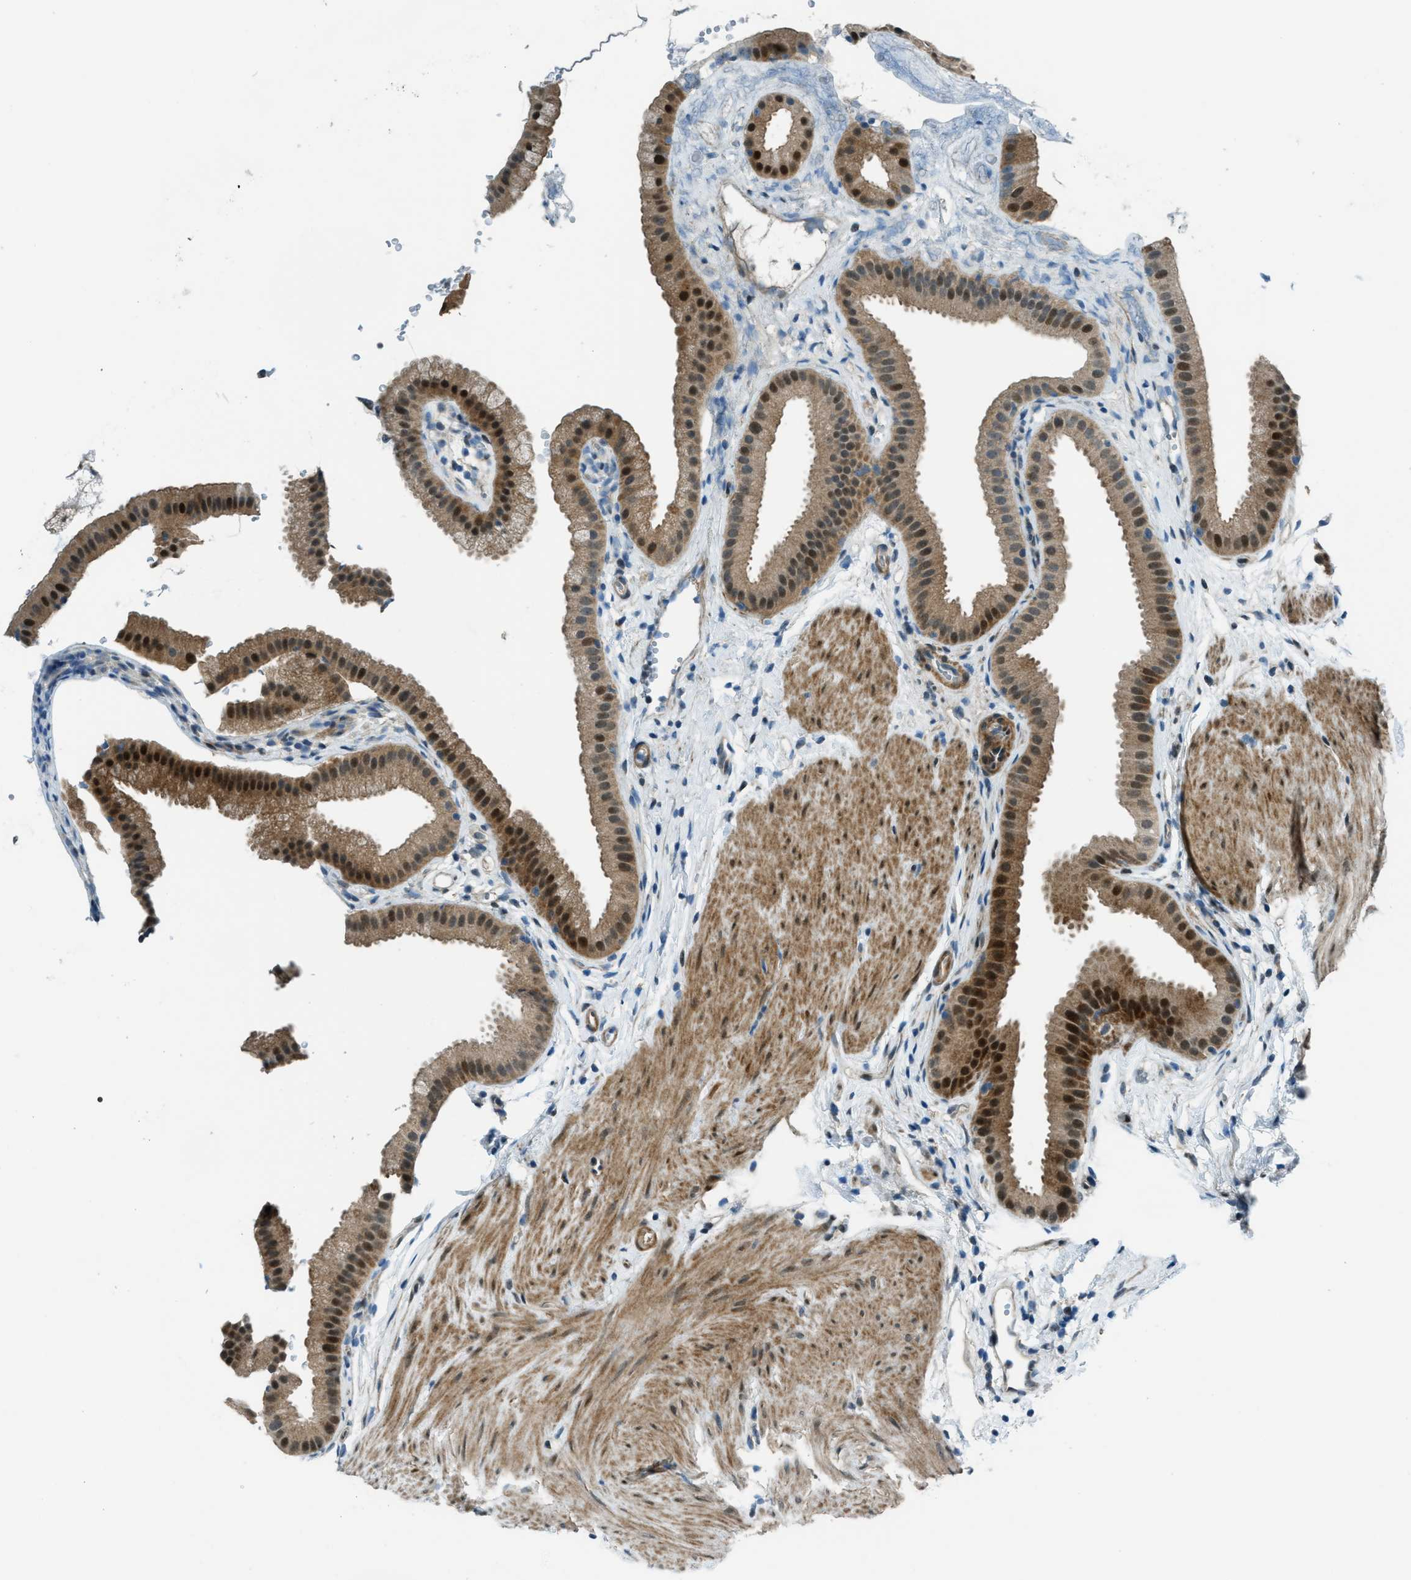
{"staining": {"intensity": "strong", "quantity": ">75%", "location": "cytoplasmic/membranous,nuclear"}, "tissue": "gallbladder", "cell_type": "Glandular cells", "image_type": "normal", "snomed": [{"axis": "morphology", "description": "Normal tissue, NOS"}, {"axis": "topography", "description": "Gallbladder"}], "caption": "Glandular cells show high levels of strong cytoplasmic/membranous,nuclear positivity in approximately >75% of cells in unremarkable gallbladder.", "gene": "NPEPL1", "patient": {"sex": "female", "age": 64}}